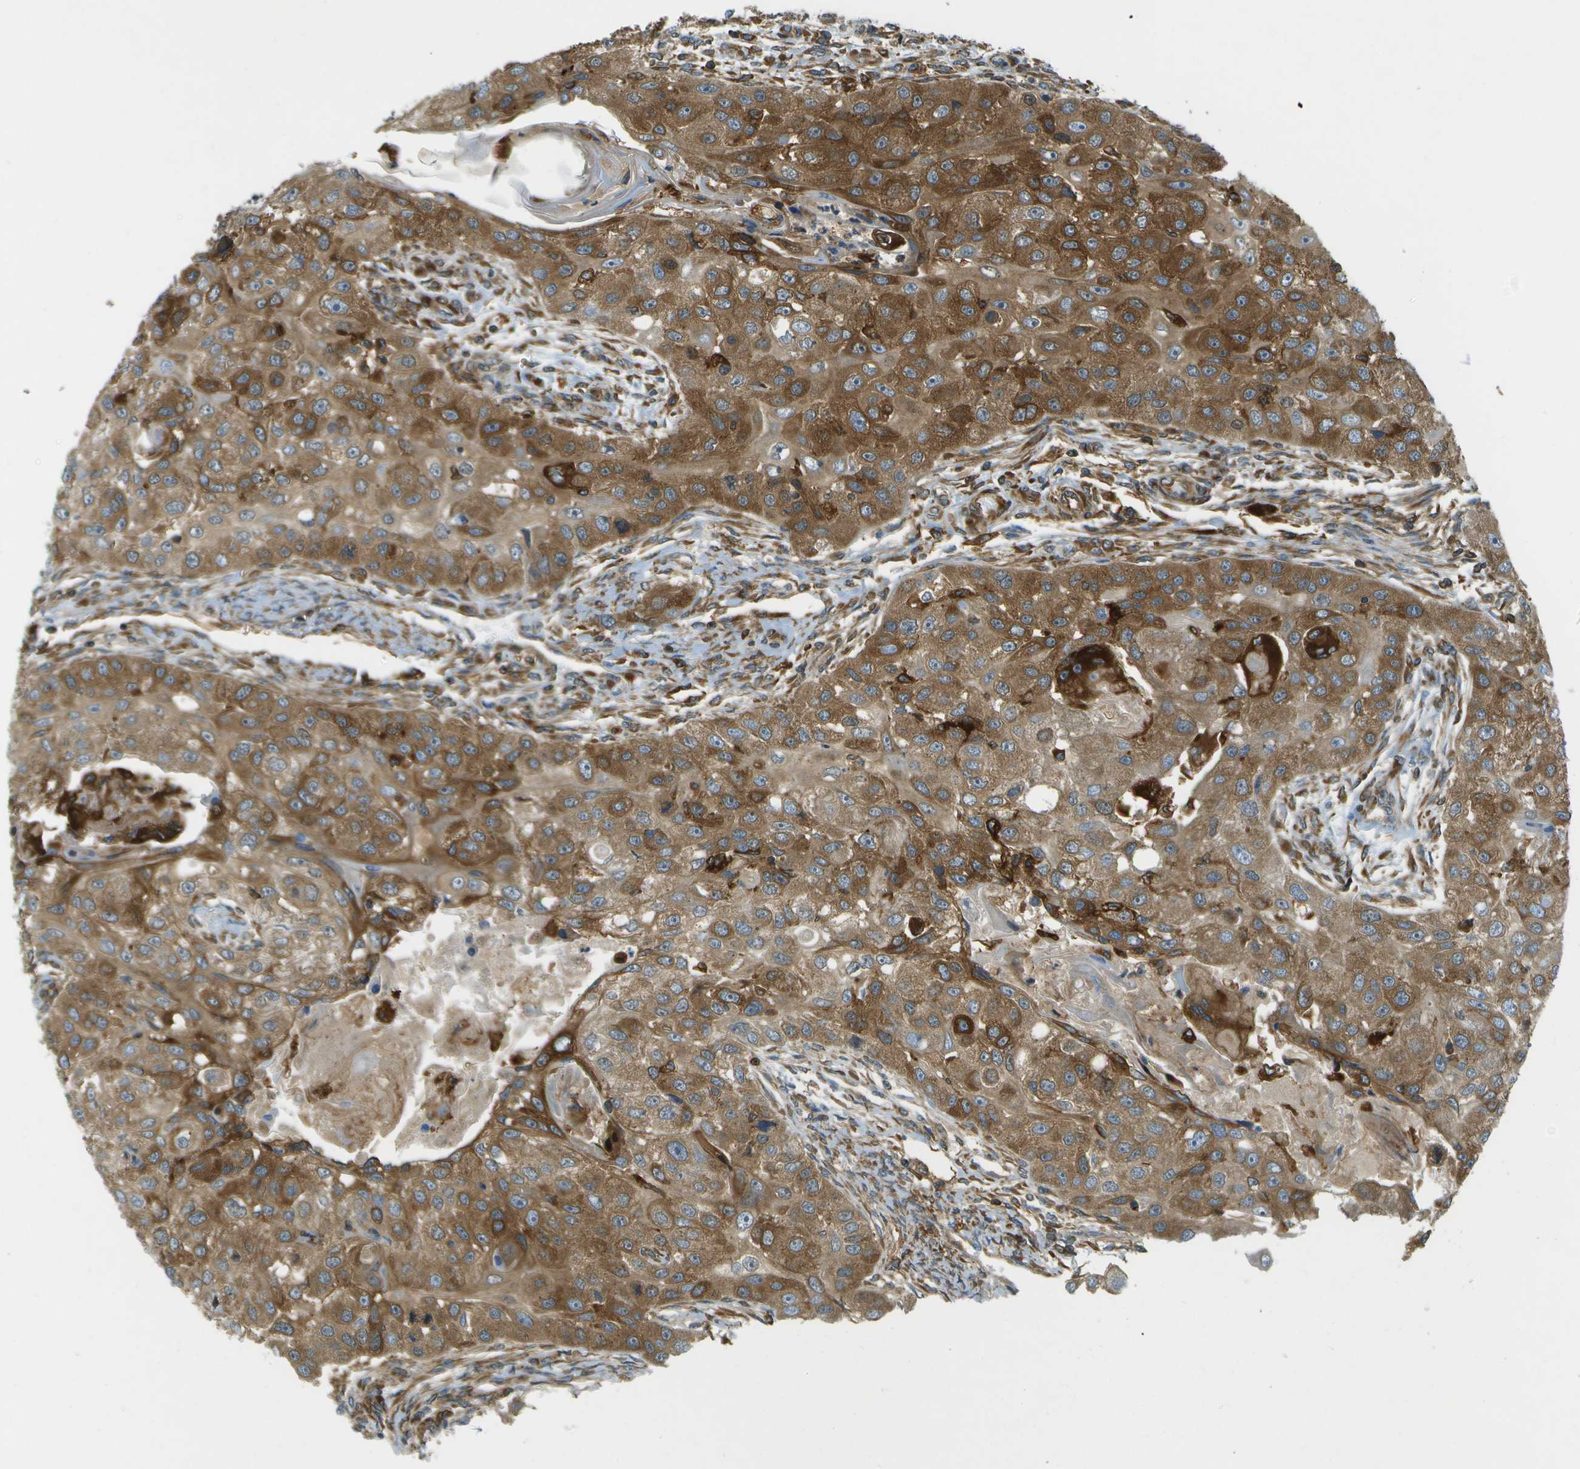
{"staining": {"intensity": "moderate", "quantity": ">75%", "location": "cytoplasmic/membranous"}, "tissue": "head and neck cancer", "cell_type": "Tumor cells", "image_type": "cancer", "snomed": [{"axis": "morphology", "description": "Normal tissue, NOS"}, {"axis": "morphology", "description": "Squamous cell carcinoma, NOS"}, {"axis": "topography", "description": "Skeletal muscle"}, {"axis": "topography", "description": "Head-Neck"}], "caption": "This image exhibits head and neck cancer (squamous cell carcinoma) stained with immunohistochemistry (IHC) to label a protein in brown. The cytoplasmic/membranous of tumor cells show moderate positivity for the protein. Nuclei are counter-stained blue.", "gene": "TMTC1", "patient": {"sex": "male", "age": 51}}